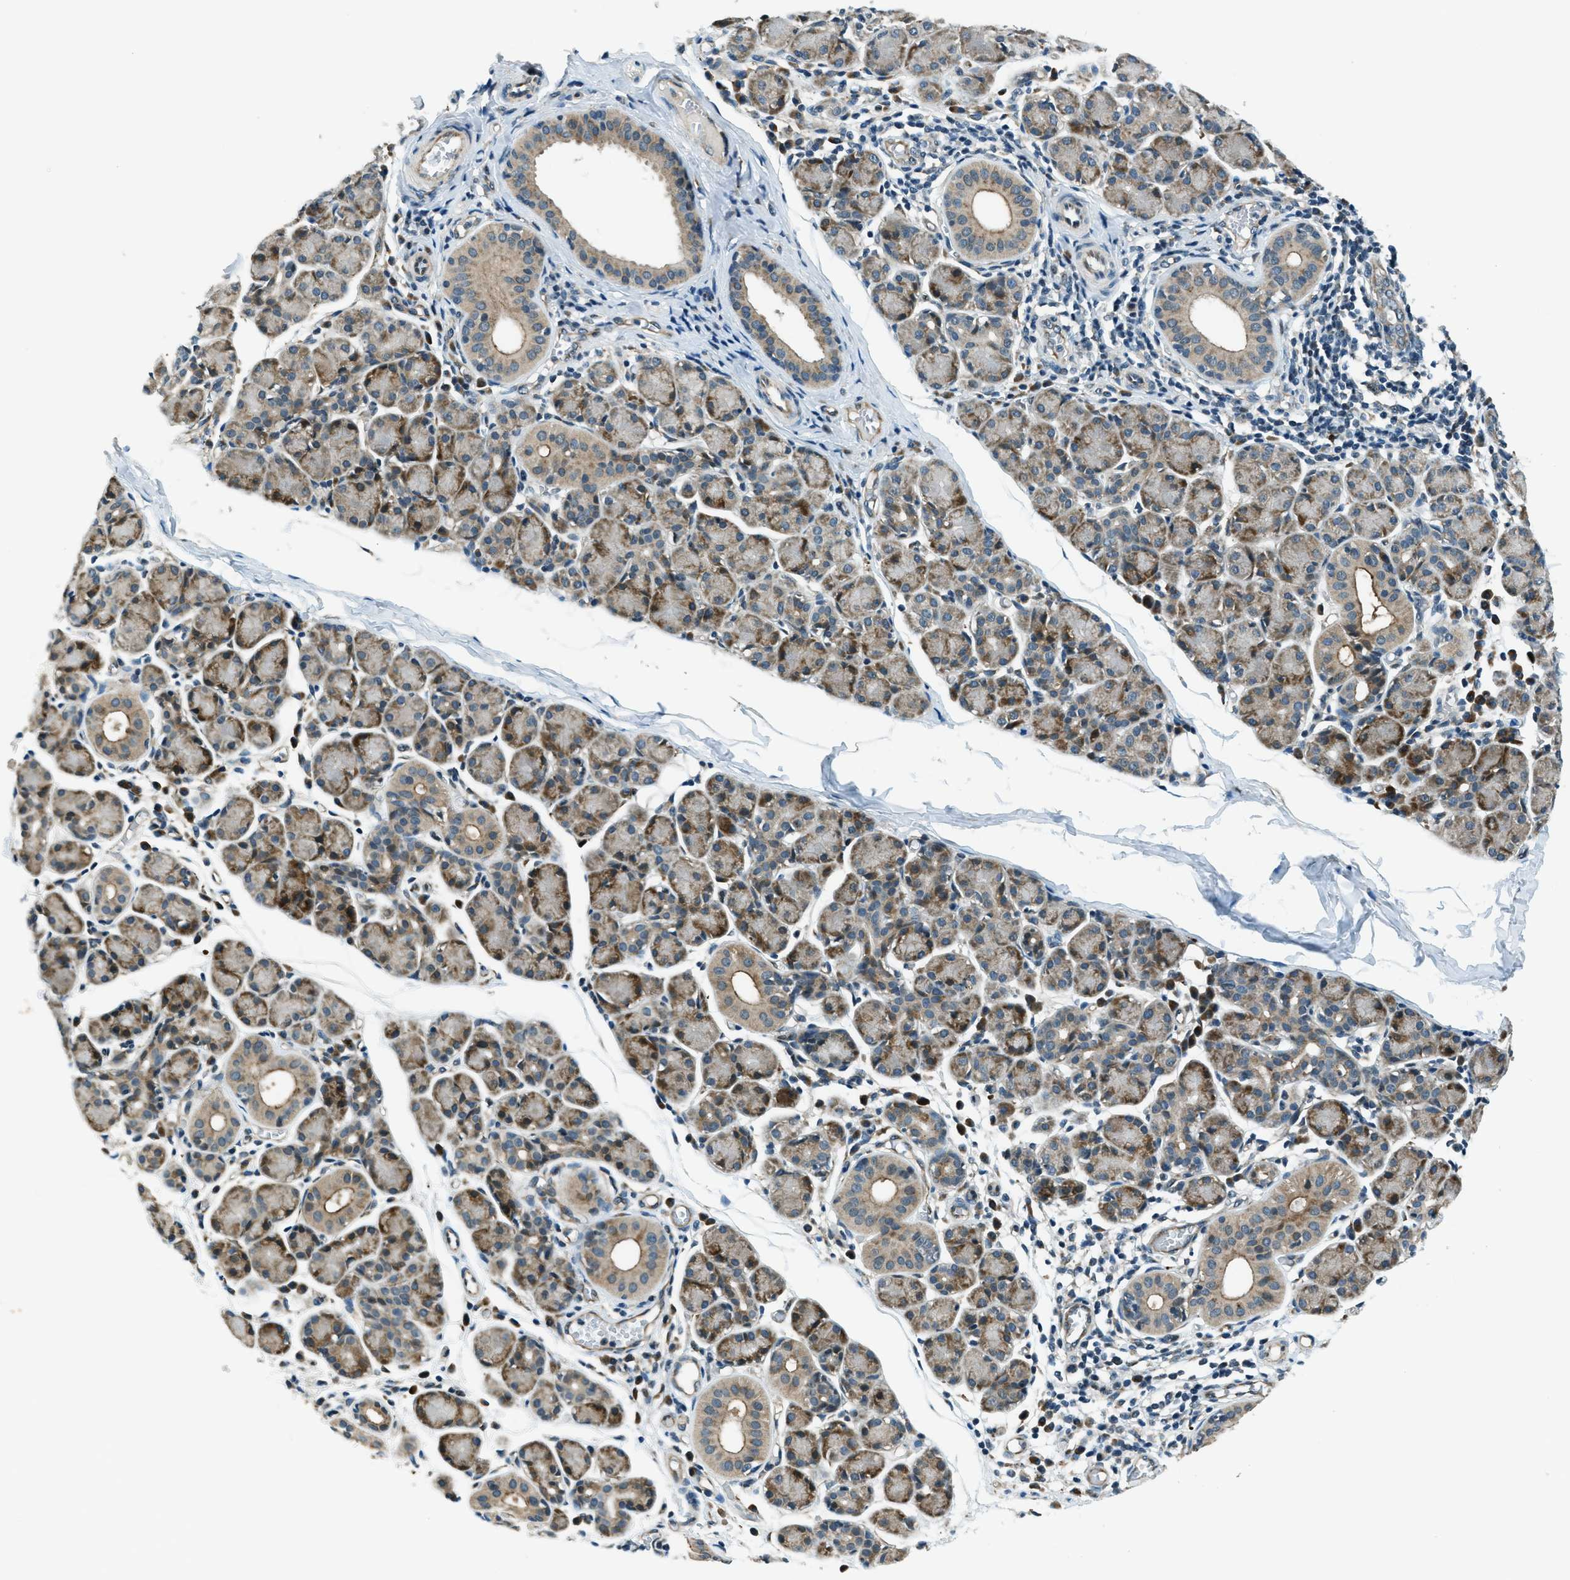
{"staining": {"intensity": "moderate", "quantity": ">75%", "location": "cytoplasmic/membranous"}, "tissue": "salivary gland", "cell_type": "Glandular cells", "image_type": "normal", "snomed": [{"axis": "morphology", "description": "Normal tissue, NOS"}, {"axis": "morphology", "description": "Inflammation, NOS"}, {"axis": "topography", "description": "Lymph node"}, {"axis": "topography", "description": "Salivary gland"}], "caption": "Brown immunohistochemical staining in benign human salivary gland shows moderate cytoplasmic/membranous positivity in approximately >75% of glandular cells. (Brightfield microscopy of DAB IHC at high magnification).", "gene": "GINM1", "patient": {"sex": "male", "age": 3}}